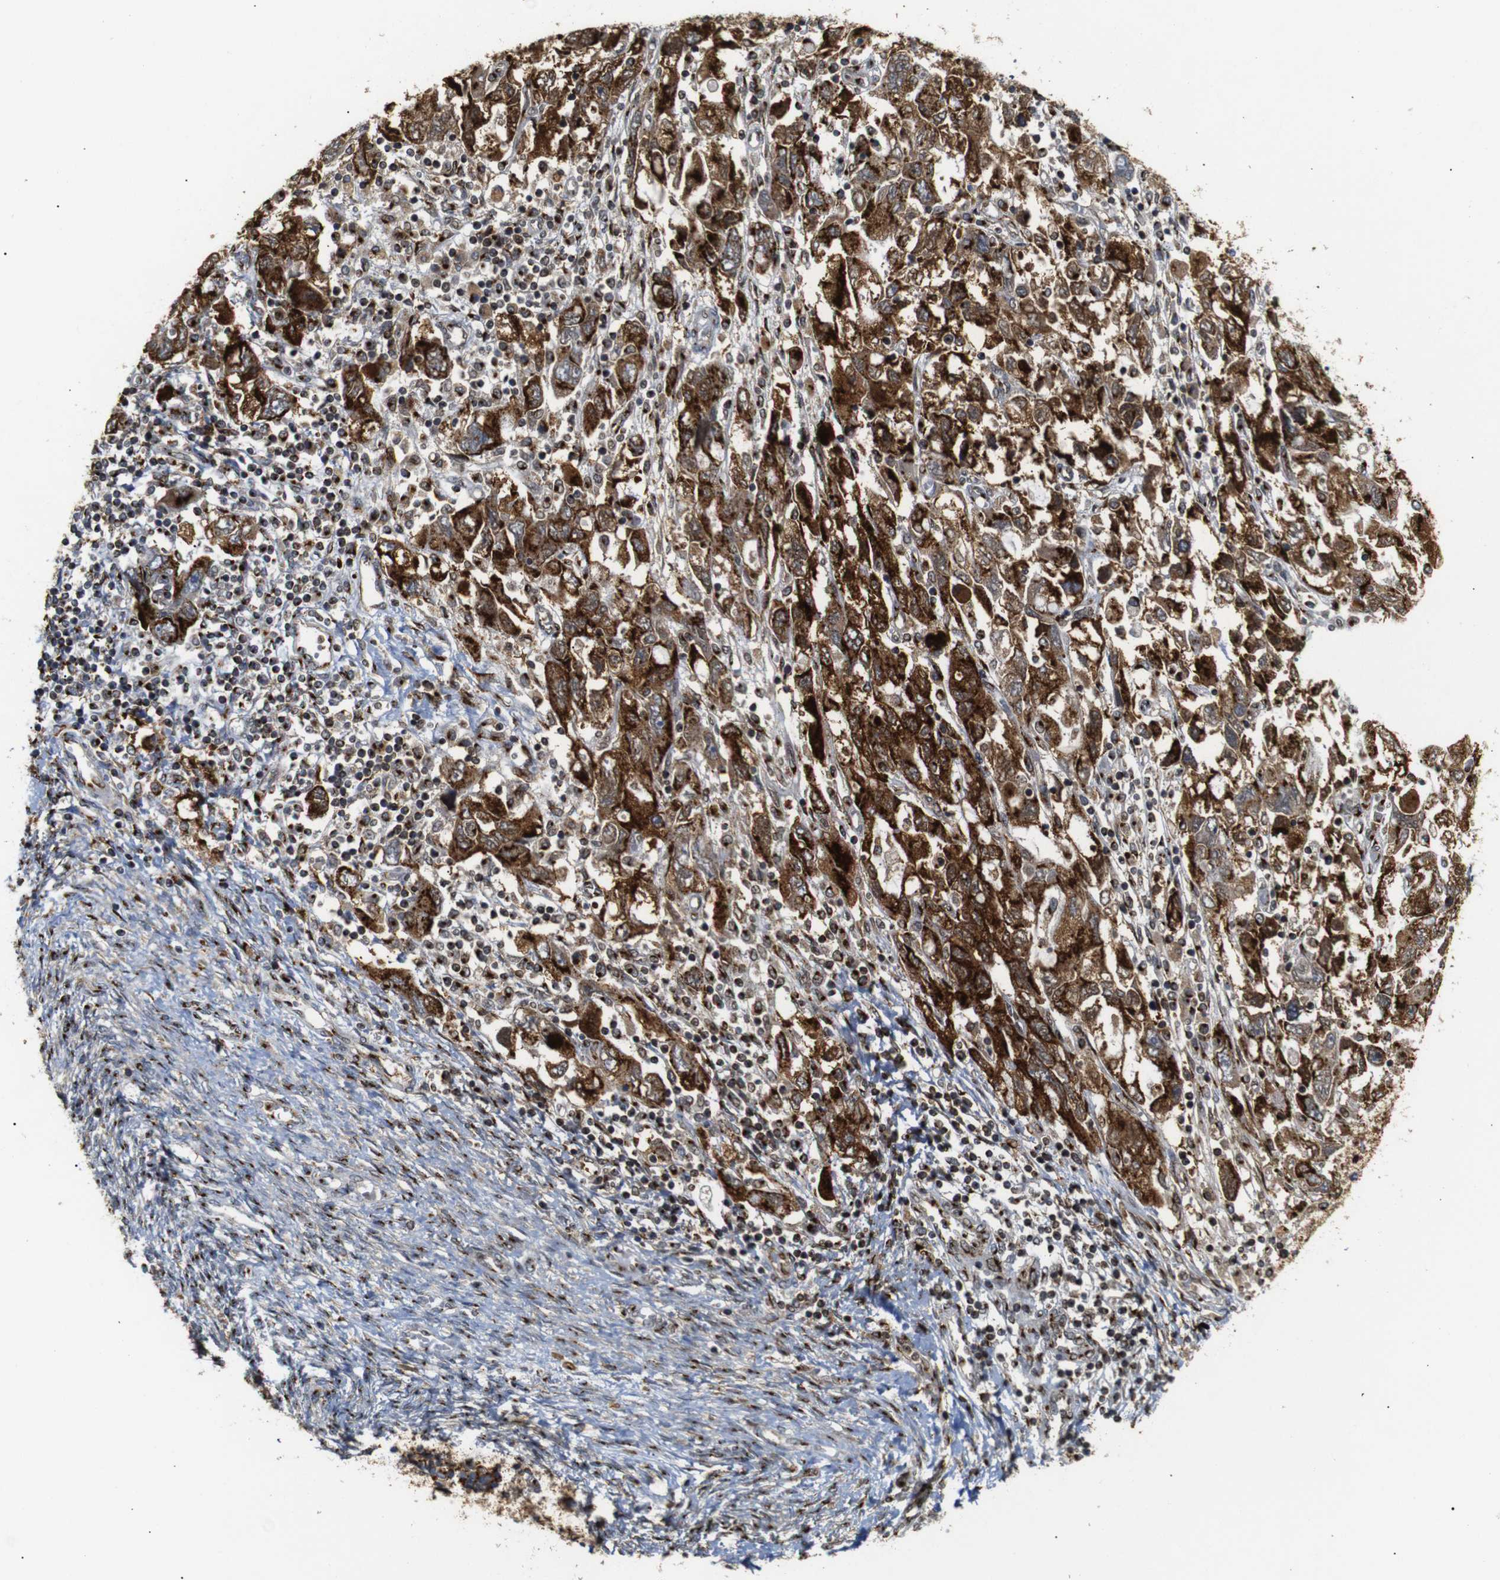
{"staining": {"intensity": "strong", "quantity": ">75%", "location": "cytoplasmic/membranous"}, "tissue": "ovarian cancer", "cell_type": "Tumor cells", "image_type": "cancer", "snomed": [{"axis": "morphology", "description": "Carcinoma, NOS"}, {"axis": "morphology", "description": "Cystadenocarcinoma, serous, NOS"}, {"axis": "topography", "description": "Ovary"}], "caption": "A brown stain shows strong cytoplasmic/membranous expression of a protein in ovarian cancer tumor cells. The staining was performed using DAB (3,3'-diaminobenzidine), with brown indicating positive protein expression. Nuclei are stained blue with hematoxylin.", "gene": "TGOLN2", "patient": {"sex": "female", "age": 69}}